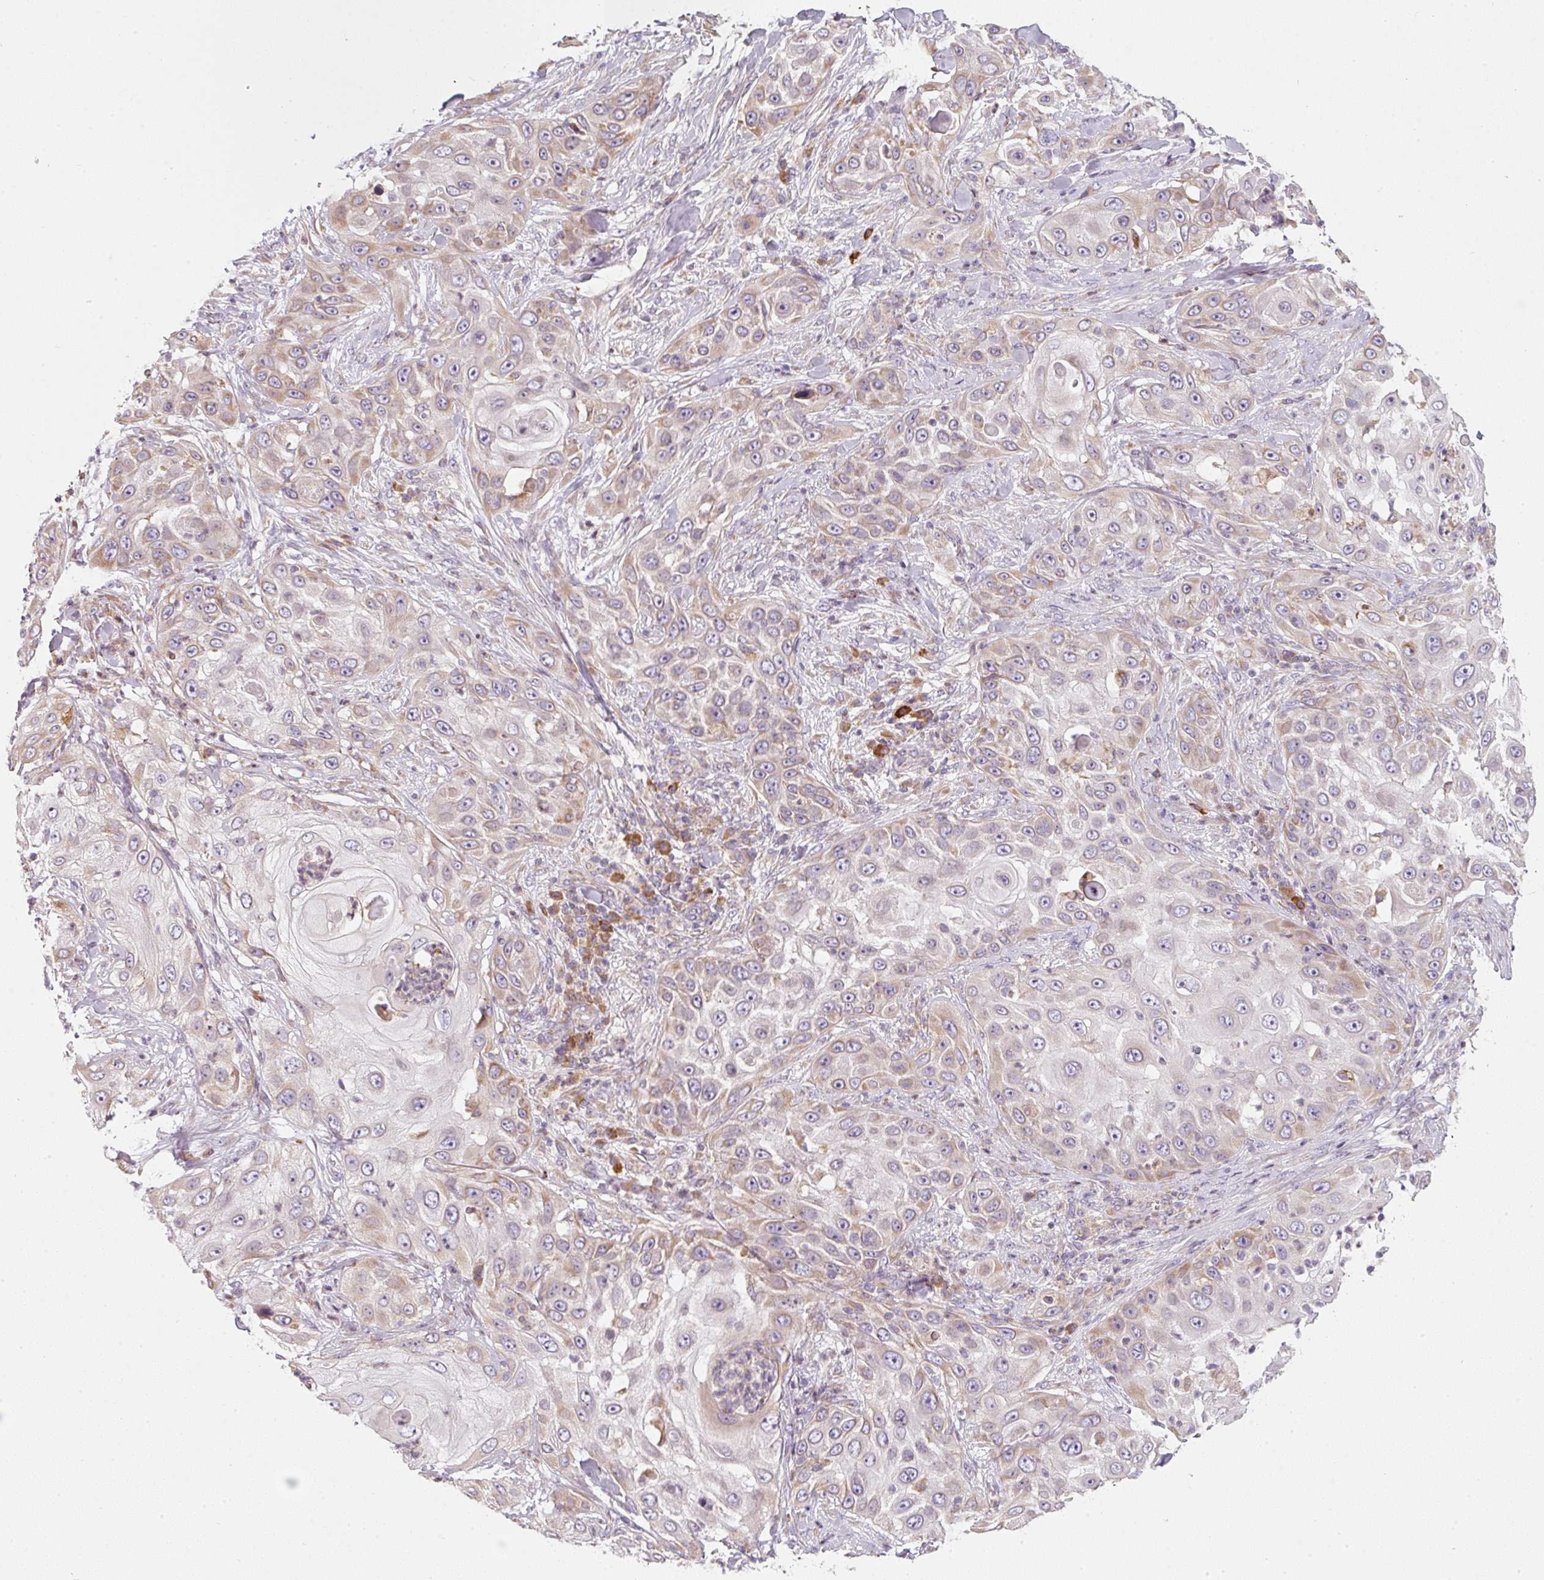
{"staining": {"intensity": "weak", "quantity": "25%-75%", "location": "cytoplasmic/membranous"}, "tissue": "skin cancer", "cell_type": "Tumor cells", "image_type": "cancer", "snomed": [{"axis": "morphology", "description": "Squamous cell carcinoma, NOS"}, {"axis": "topography", "description": "Skin"}], "caption": "Immunohistochemistry micrograph of squamous cell carcinoma (skin) stained for a protein (brown), which demonstrates low levels of weak cytoplasmic/membranous positivity in about 25%-75% of tumor cells.", "gene": "MORN4", "patient": {"sex": "female", "age": 44}}